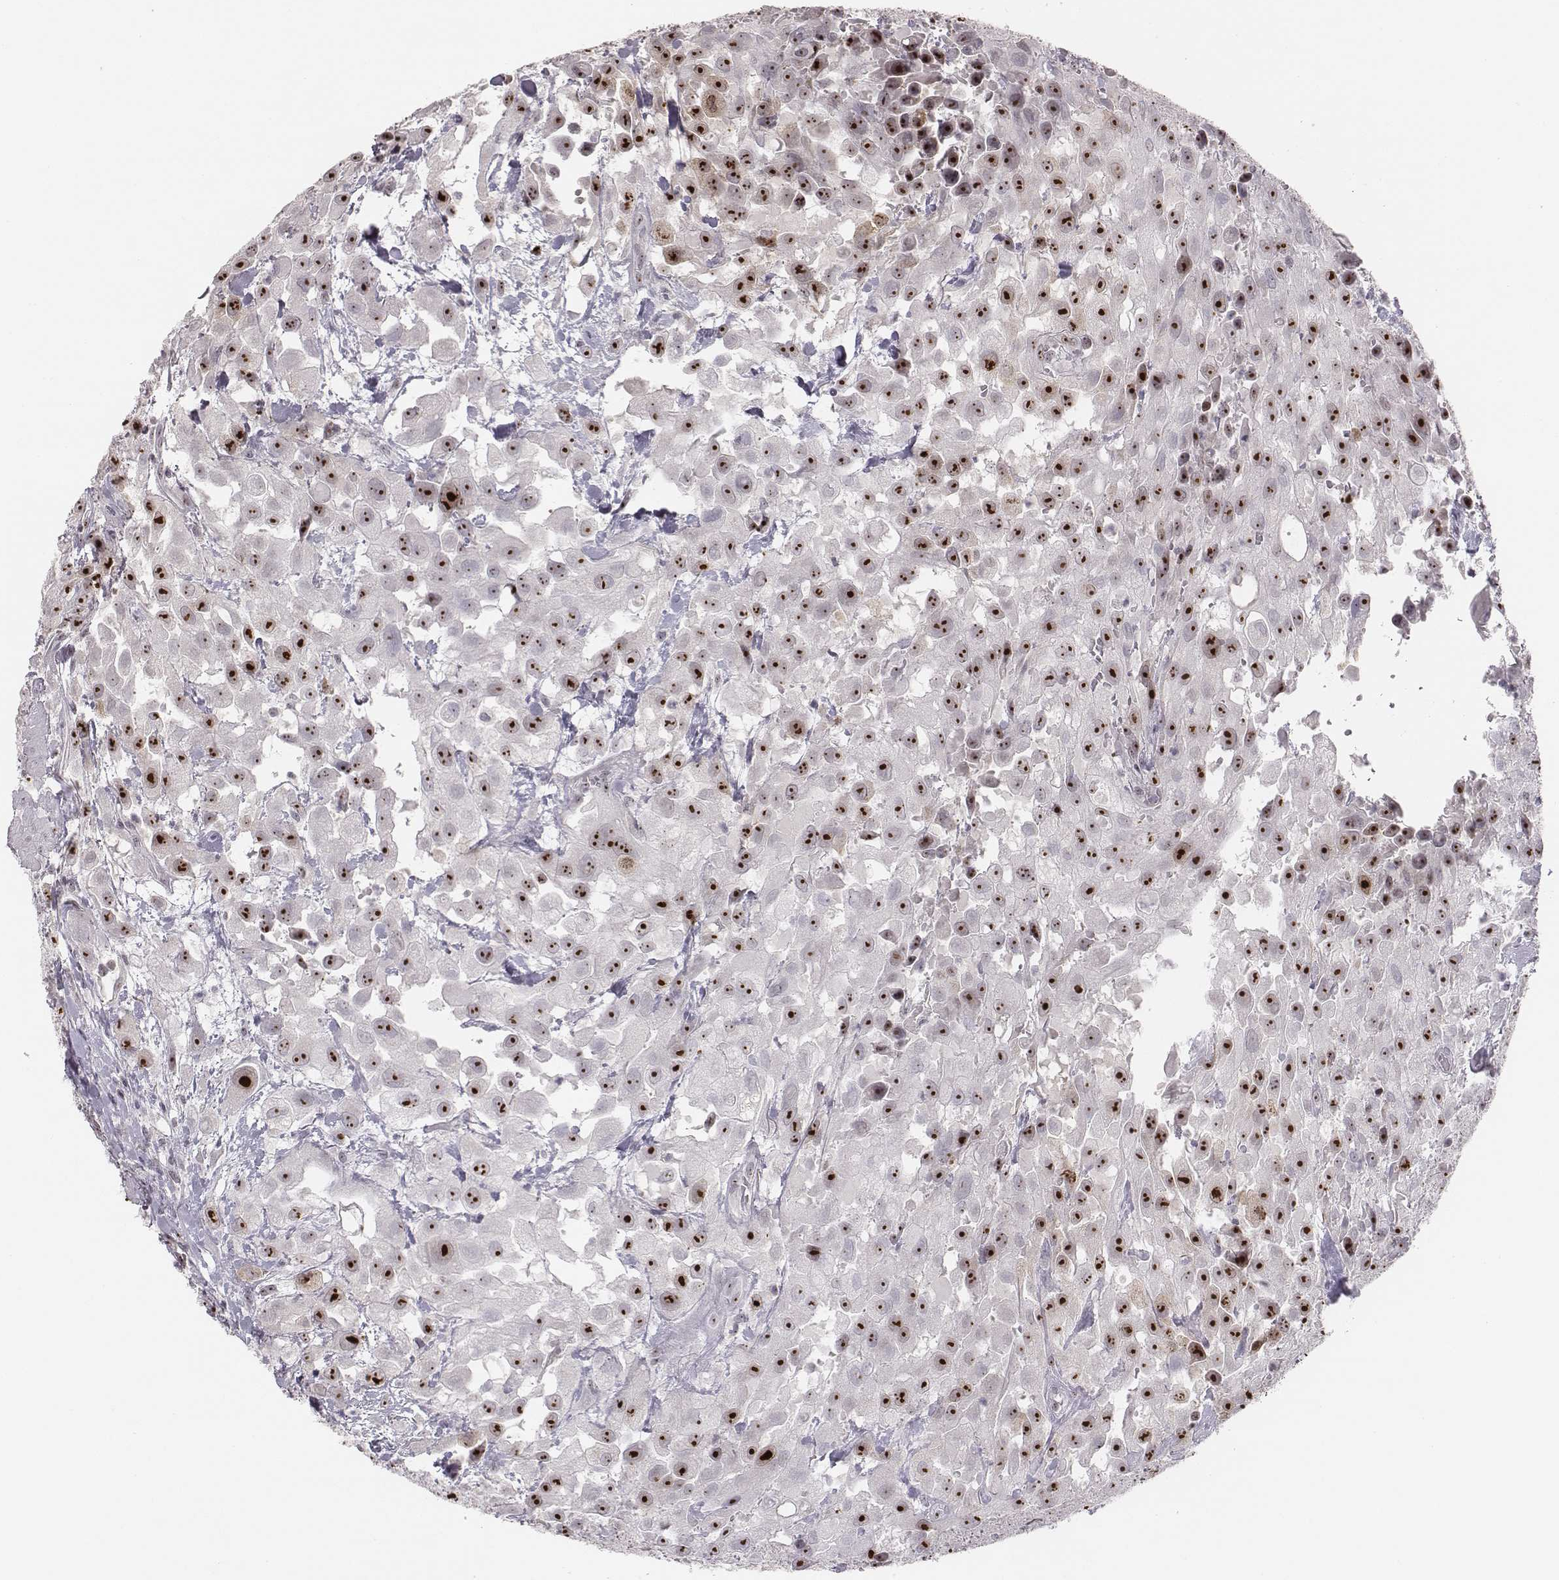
{"staining": {"intensity": "strong", "quantity": ">75%", "location": "nuclear"}, "tissue": "urothelial cancer", "cell_type": "Tumor cells", "image_type": "cancer", "snomed": [{"axis": "morphology", "description": "Urothelial carcinoma, High grade"}, {"axis": "topography", "description": "Urinary bladder"}], "caption": "DAB (3,3'-diaminobenzidine) immunohistochemical staining of urothelial cancer exhibits strong nuclear protein expression in approximately >75% of tumor cells. (Stains: DAB (3,3'-diaminobenzidine) in brown, nuclei in blue, Microscopy: brightfield microscopy at high magnification).", "gene": "NIFK", "patient": {"sex": "male", "age": 79}}